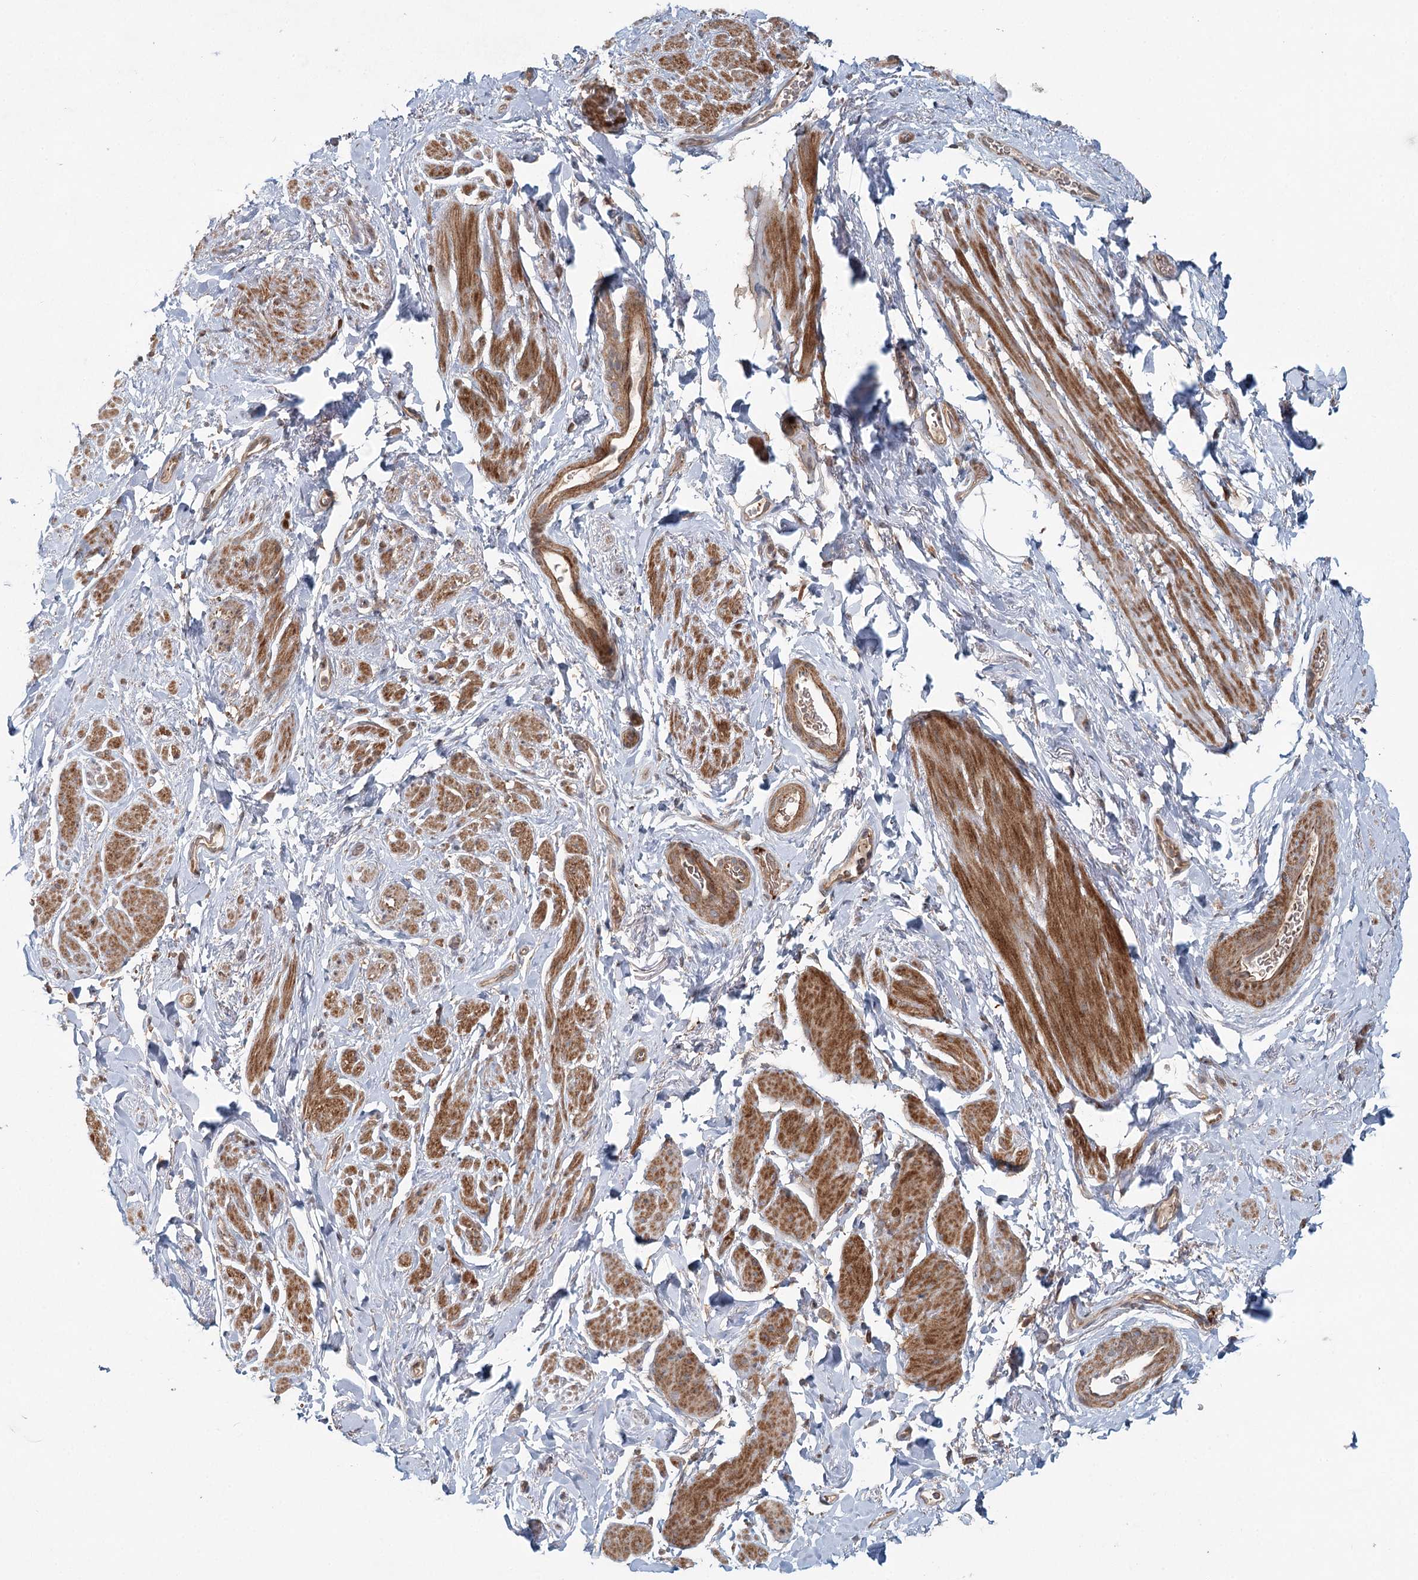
{"staining": {"intensity": "moderate", "quantity": "25%-75%", "location": "cytoplasmic/membranous"}, "tissue": "smooth muscle", "cell_type": "Smooth muscle cells", "image_type": "normal", "snomed": [{"axis": "morphology", "description": "Normal tissue, NOS"}, {"axis": "topography", "description": "Smooth muscle"}, {"axis": "topography", "description": "Peripheral nerve tissue"}], "caption": "Unremarkable smooth muscle was stained to show a protein in brown. There is medium levels of moderate cytoplasmic/membranous positivity in approximately 25%-75% of smooth muscle cells.", "gene": "ENSG00000273217", "patient": {"sex": "male", "age": 69}}